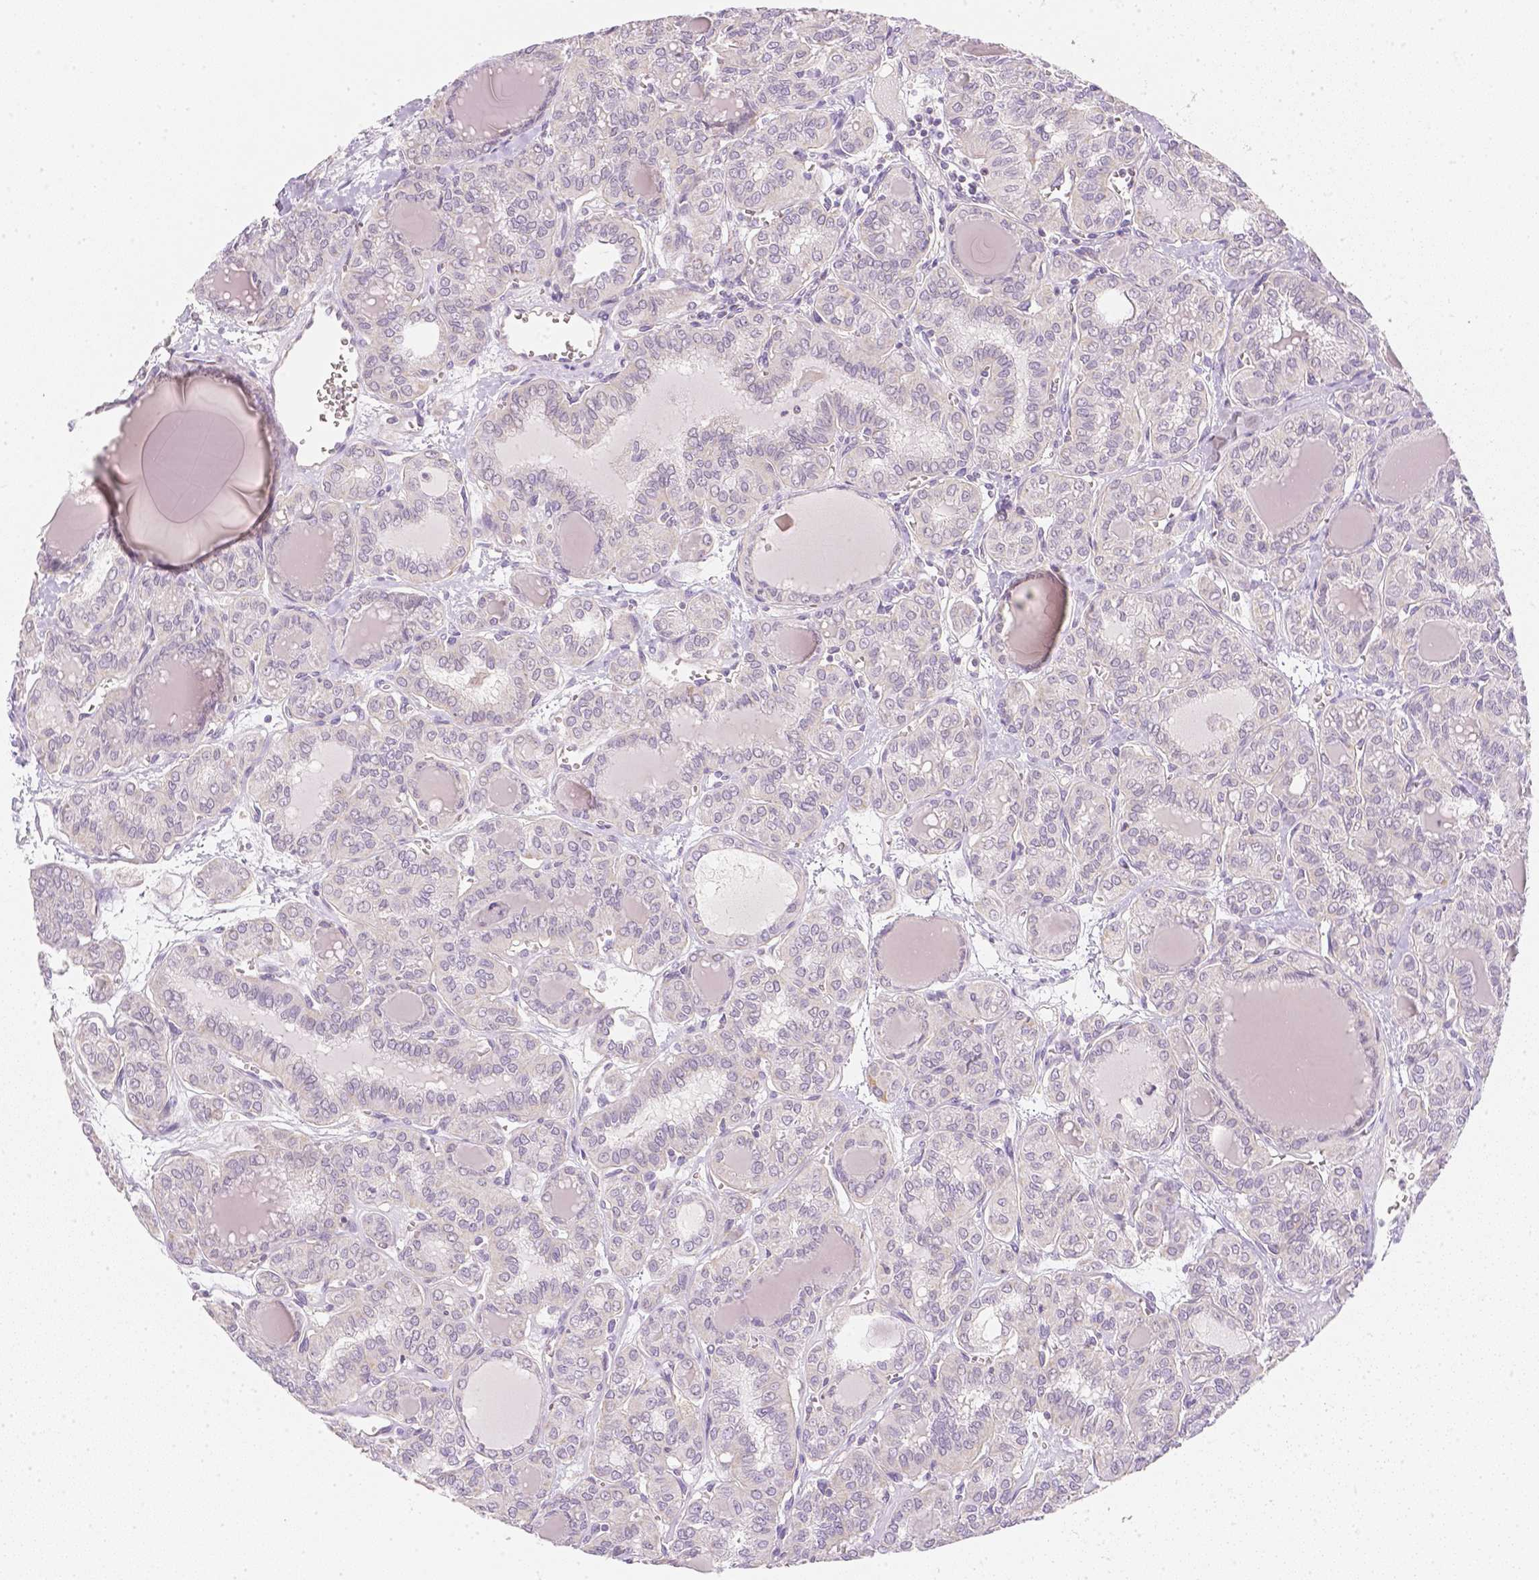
{"staining": {"intensity": "negative", "quantity": "none", "location": "none"}, "tissue": "thyroid cancer", "cell_type": "Tumor cells", "image_type": "cancer", "snomed": [{"axis": "morphology", "description": "Papillary adenocarcinoma, NOS"}, {"axis": "topography", "description": "Thyroid gland"}], "caption": "Thyroid papillary adenocarcinoma stained for a protein using immunohistochemistry (IHC) reveals no positivity tumor cells.", "gene": "NVL", "patient": {"sex": "female", "age": 41}}